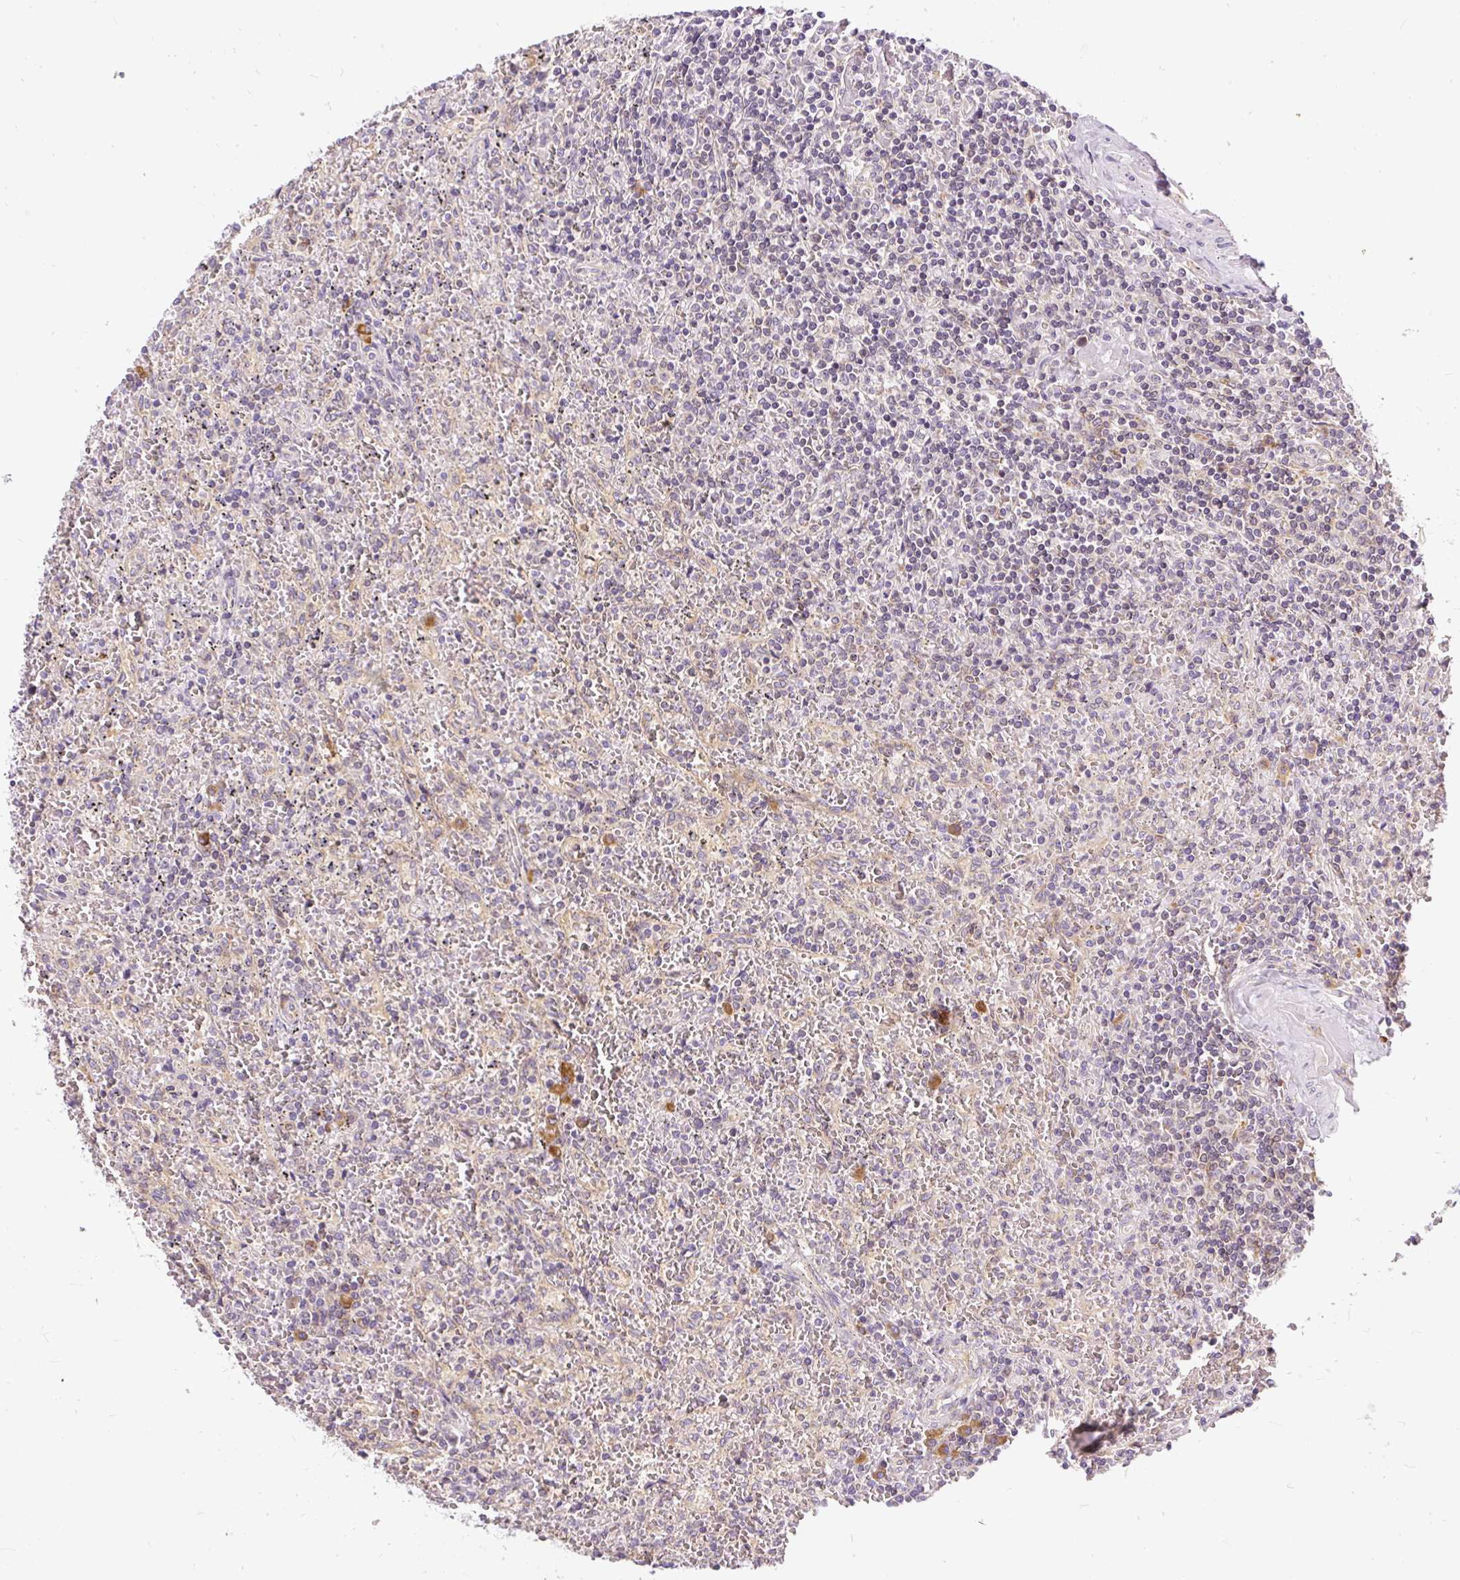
{"staining": {"intensity": "negative", "quantity": "none", "location": "none"}, "tissue": "lymphoma", "cell_type": "Tumor cells", "image_type": "cancer", "snomed": [{"axis": "morphology", "description": "Malignant lymphoma, non-Hodgkin's type, Low grade"}, {"axis": "topography", "description": "Spleen"}], "caption": "Low-grade malignant lymphoma, non-Hodgkin's type was stained to show a protein in brown. There is no significant staining in tumor cells.", "gene": "CYP20A1", "patient": {"sex": "female", "age": 64}}